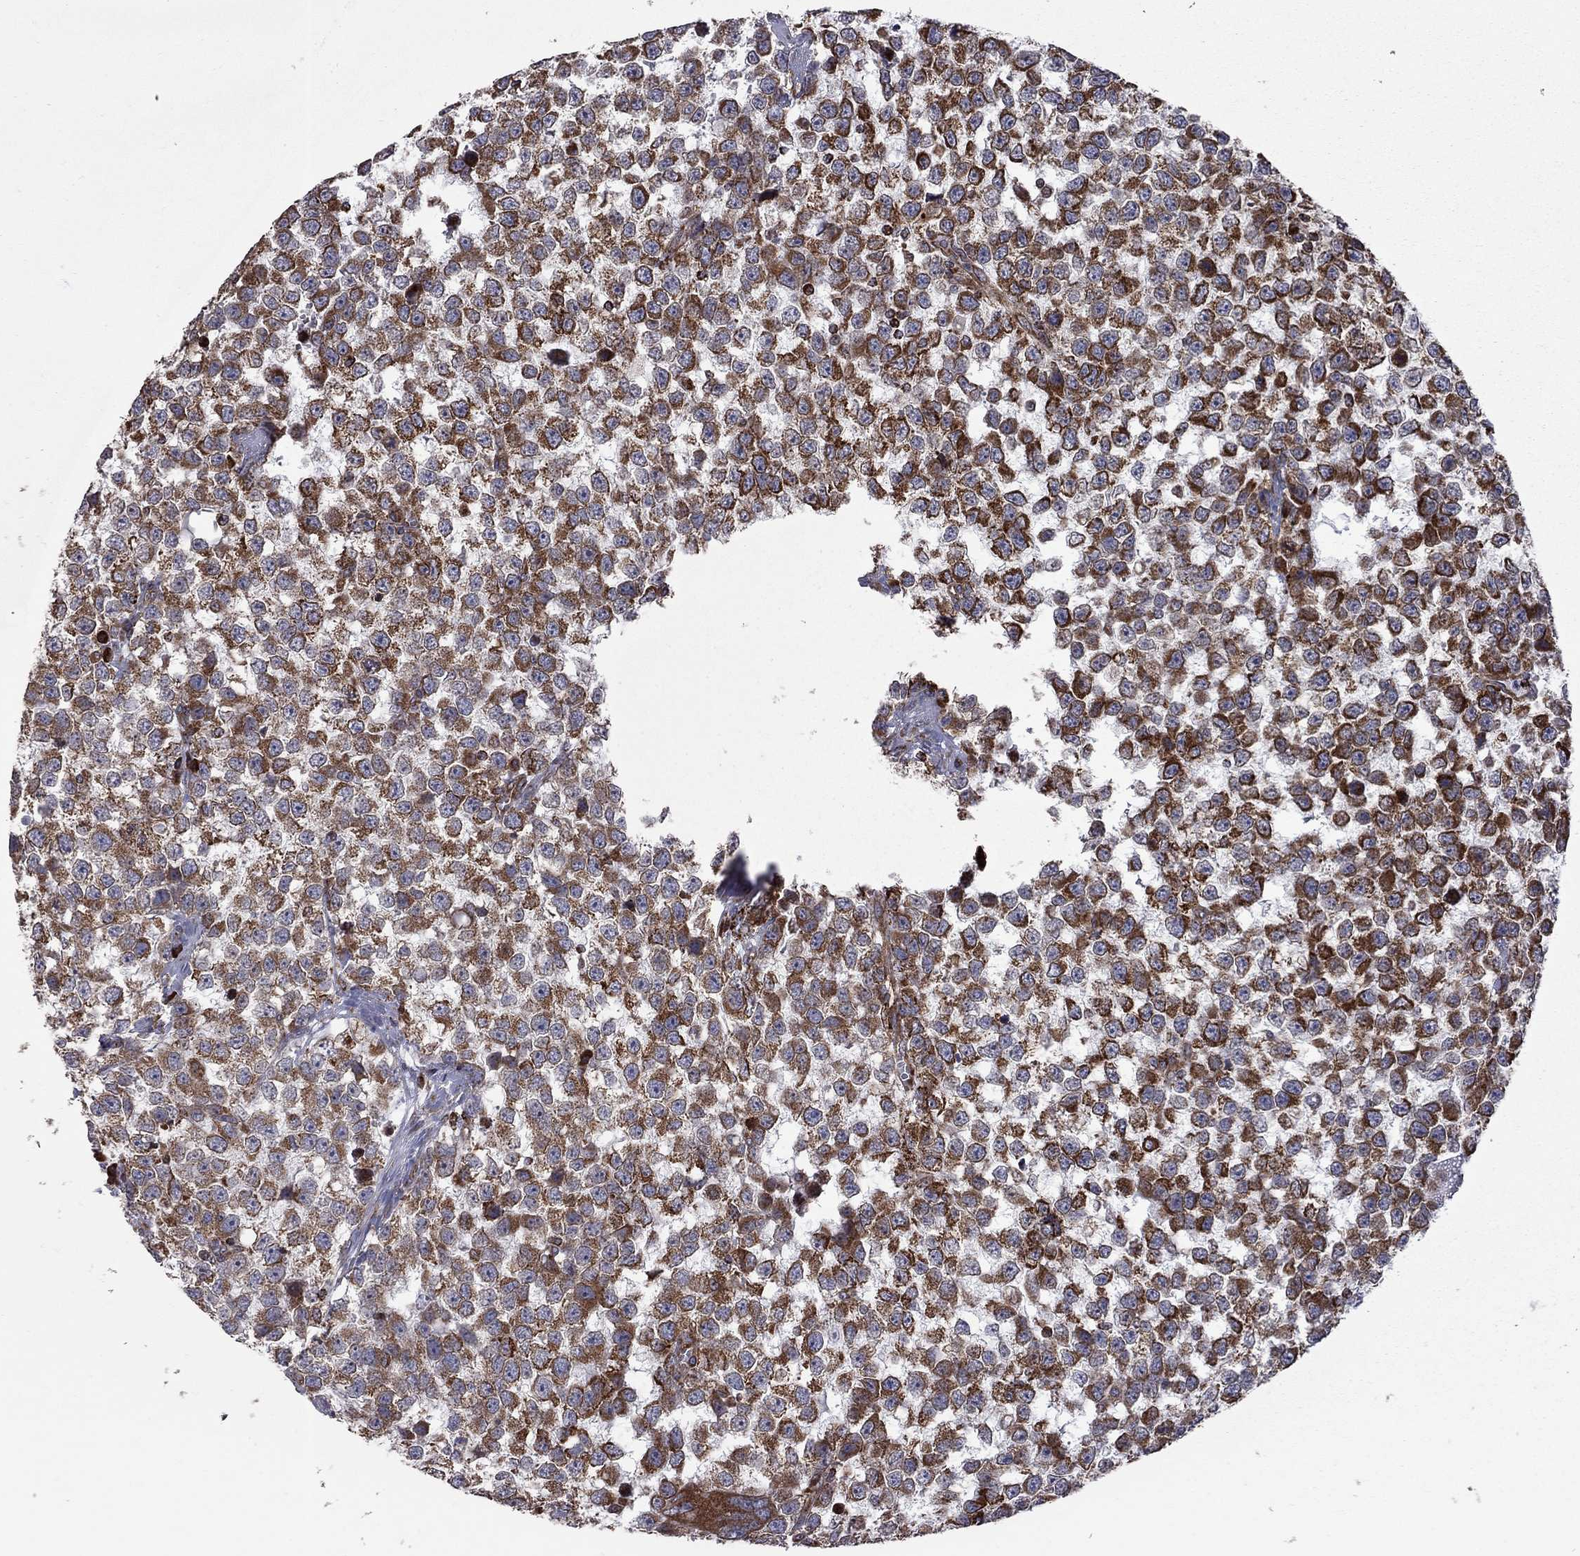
{"staining": {"intensity": "strong", "quantity": ">75%", "location": "cytoplasmic/membranous"}, "tissue": "testis cancer", "cell_type": "Tumor cells", "image_type": "cancer", "snomed": [{"axis": "morphology", "description": "Normal tissue, NOS"}, {"axis": "morphology", "description": "Seminoma, NOS"}, {"axis": "topography", "description": "Testis"}, {"axis": "topography", "description": "Epididymis"}], "caption": "Testis seminoma stained with a protein marker demonstrates strong staining in tumor cells.", "gene": "CLPTM1", "patient": {"sex": "male", "age": 34}}